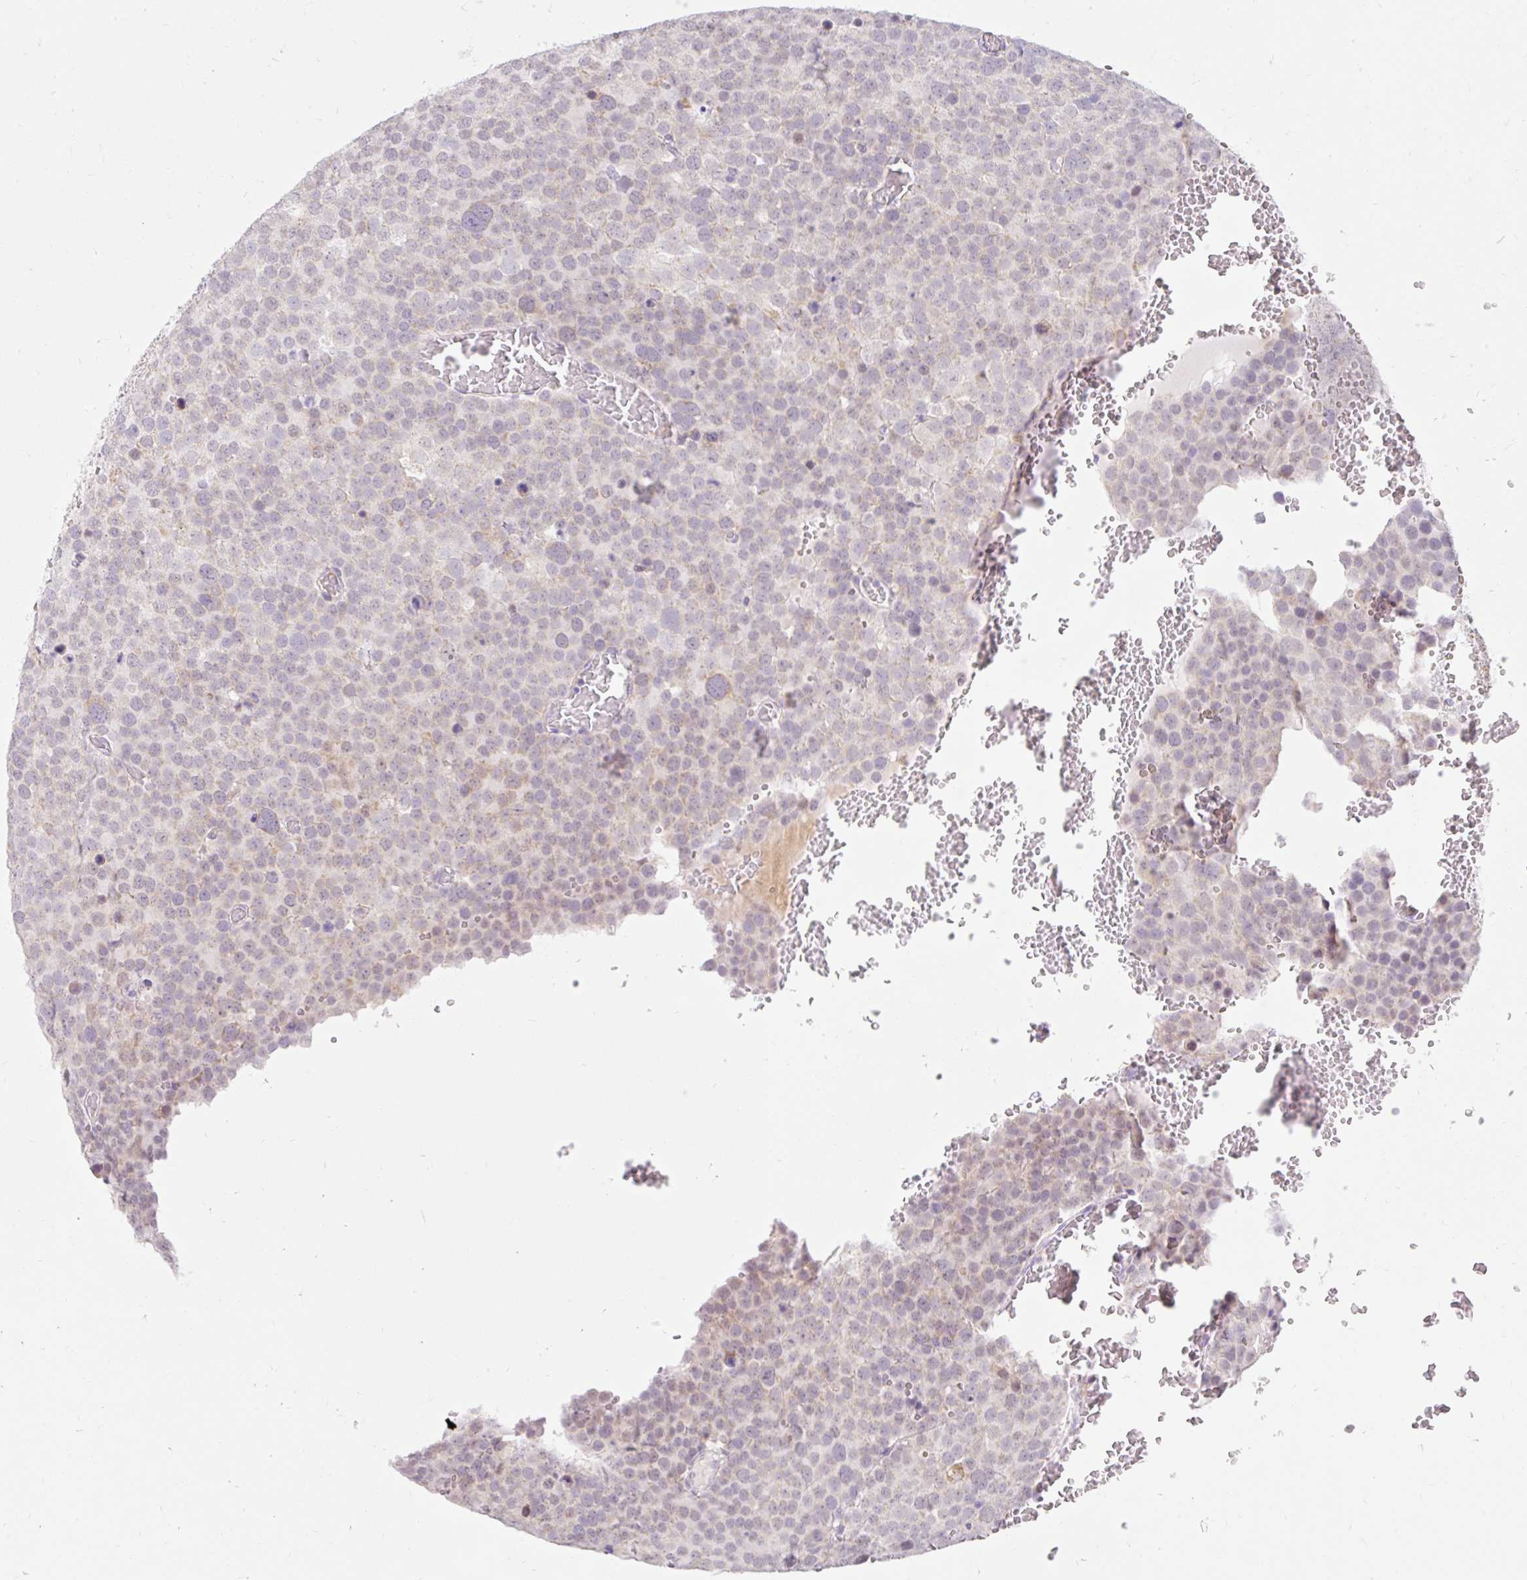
{"staining": {"intensity": "weak", "quantity": "<25%", "location": "cytoplasmic/membranous"}, "tissue": "testis cancer", "cell_type": "Tumor cells", "image_type": "cancer", "snomed": [{"axis": "morphology", "description": "Seminoma, NOS"}, {"axis": "topography", "description": "Testis"}], "caption": "This photomicrograph is of testis cancer (seminoma) stained with IHC to label a protein in brown with the nuclei are counter-stained blue. There is no expression in tumor cells. (DAB (3,3'-diaminobenzidine) IHC visualized using brightfield microscopy, high magnification).", "gene": "ITPK1", "patient": {"sex": "male", "age": 71}}